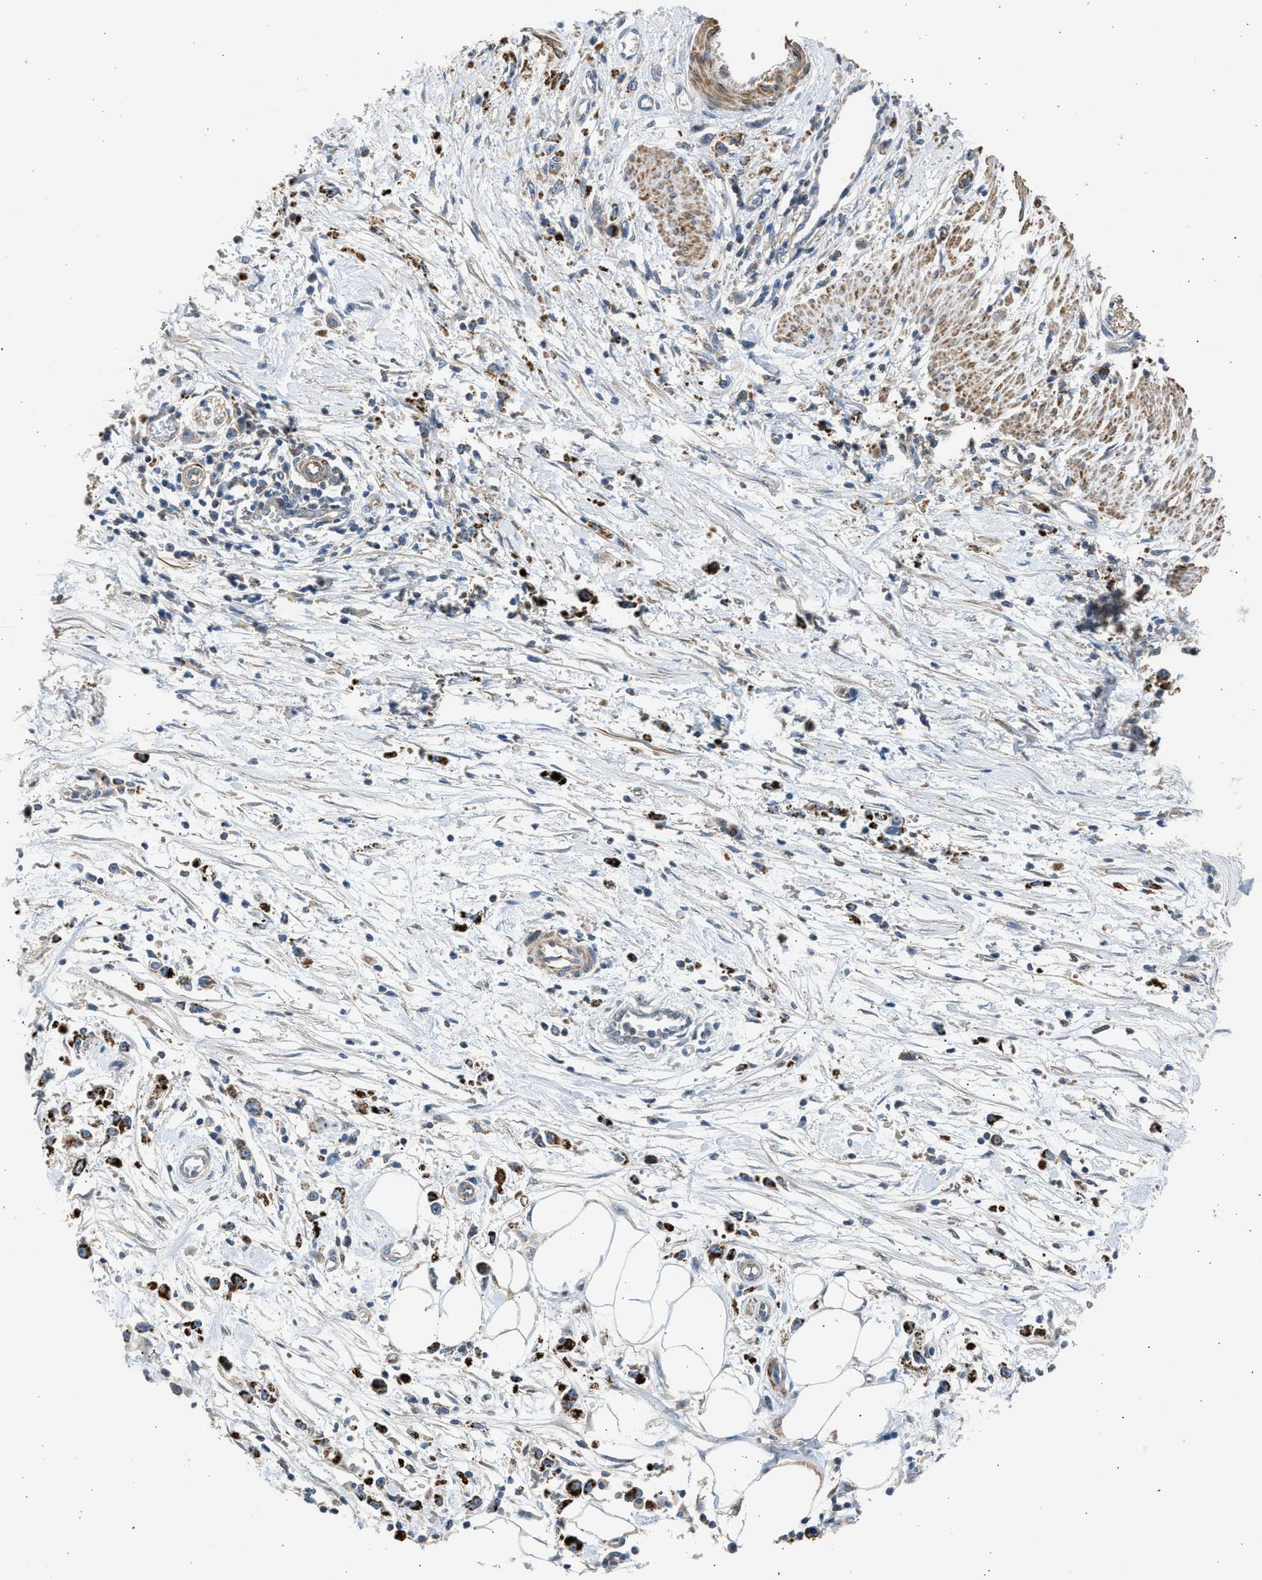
{"staining": {"intensity": "moderate", "quantity": ">75%", "location": "cytoplasmic/membranous"}, "tissue": "stomach cancer", "cell_type": "Tumor cells", "image_type": "cancer", "snomed": [{"axis": "morphology", "description": "Adenocarcinoma, NOS"}, {"axis": "topography", "description": "Stomach"}], "caption": "A brown stain shows moderate cytoplasmic/membranous staining of a protein in human adenocarcinoma (stomach) tumor cells. Immunohistochemistry stains the protein in brown and the nuclei are stained blue.", "gene": "PCNX3", "patient": {"sex": "female", "age": 59}}